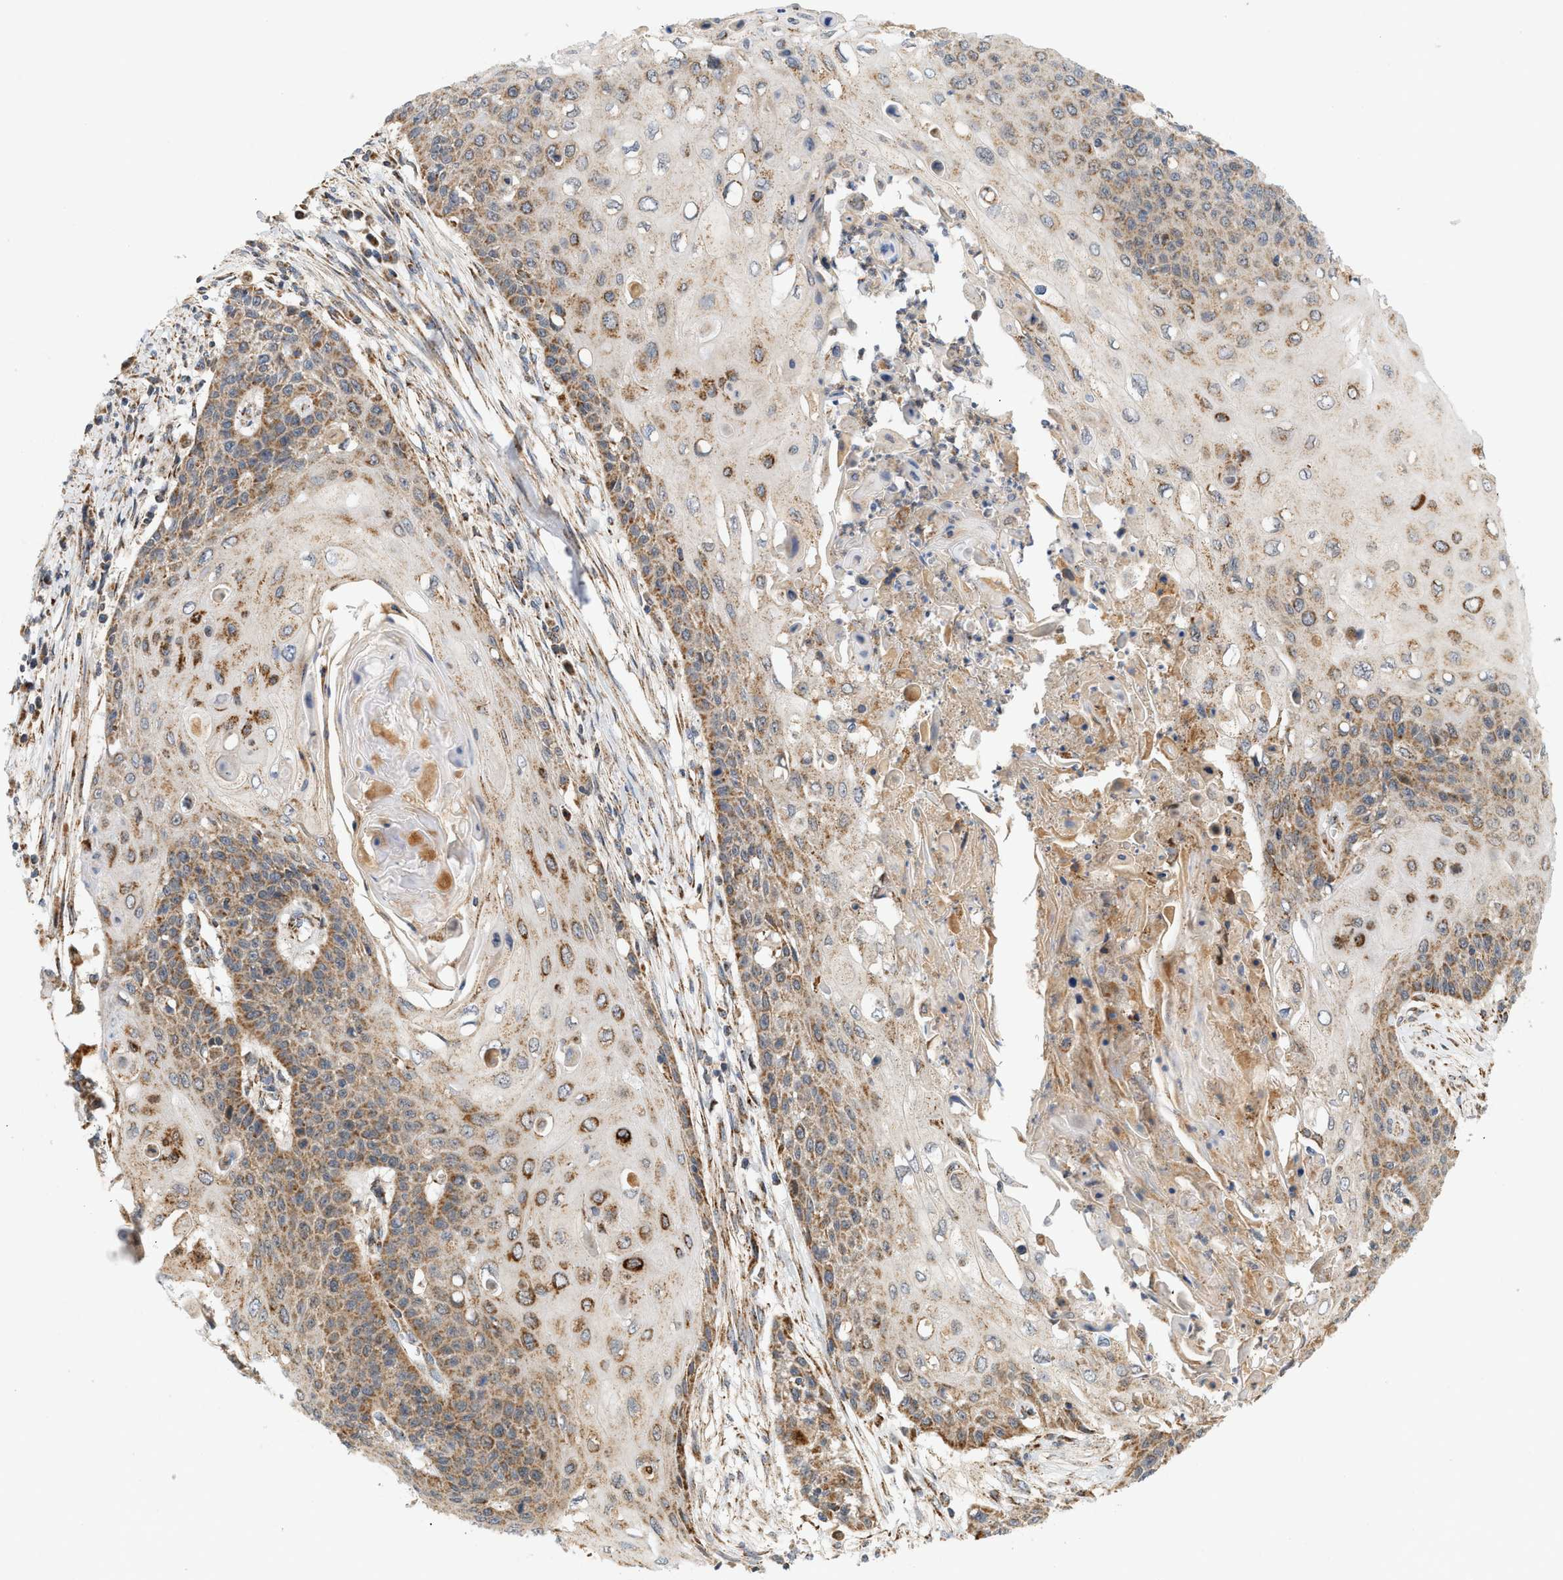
{"staining": {"intensity": "moderate", "quantity": ">75%", "location": "cytoplasmic/membranous"}, "tissue": "cervical cancer", "cell_type": "Tumor cells", "image_type": "cancer", "snomed": [{"axis": "morphology", "description": "Squamous cell carcinoma, NOS"}, {"axis": "topography", "description": "Cervix"}], "caption": "About >75% of tumor cells in cervical cancer display moderate cytoplasmic/membranous protein staining as visualized by brown immunohistochemical staining.", "gene": "MCU", "patient": {"sex": "female", "age": 39}}